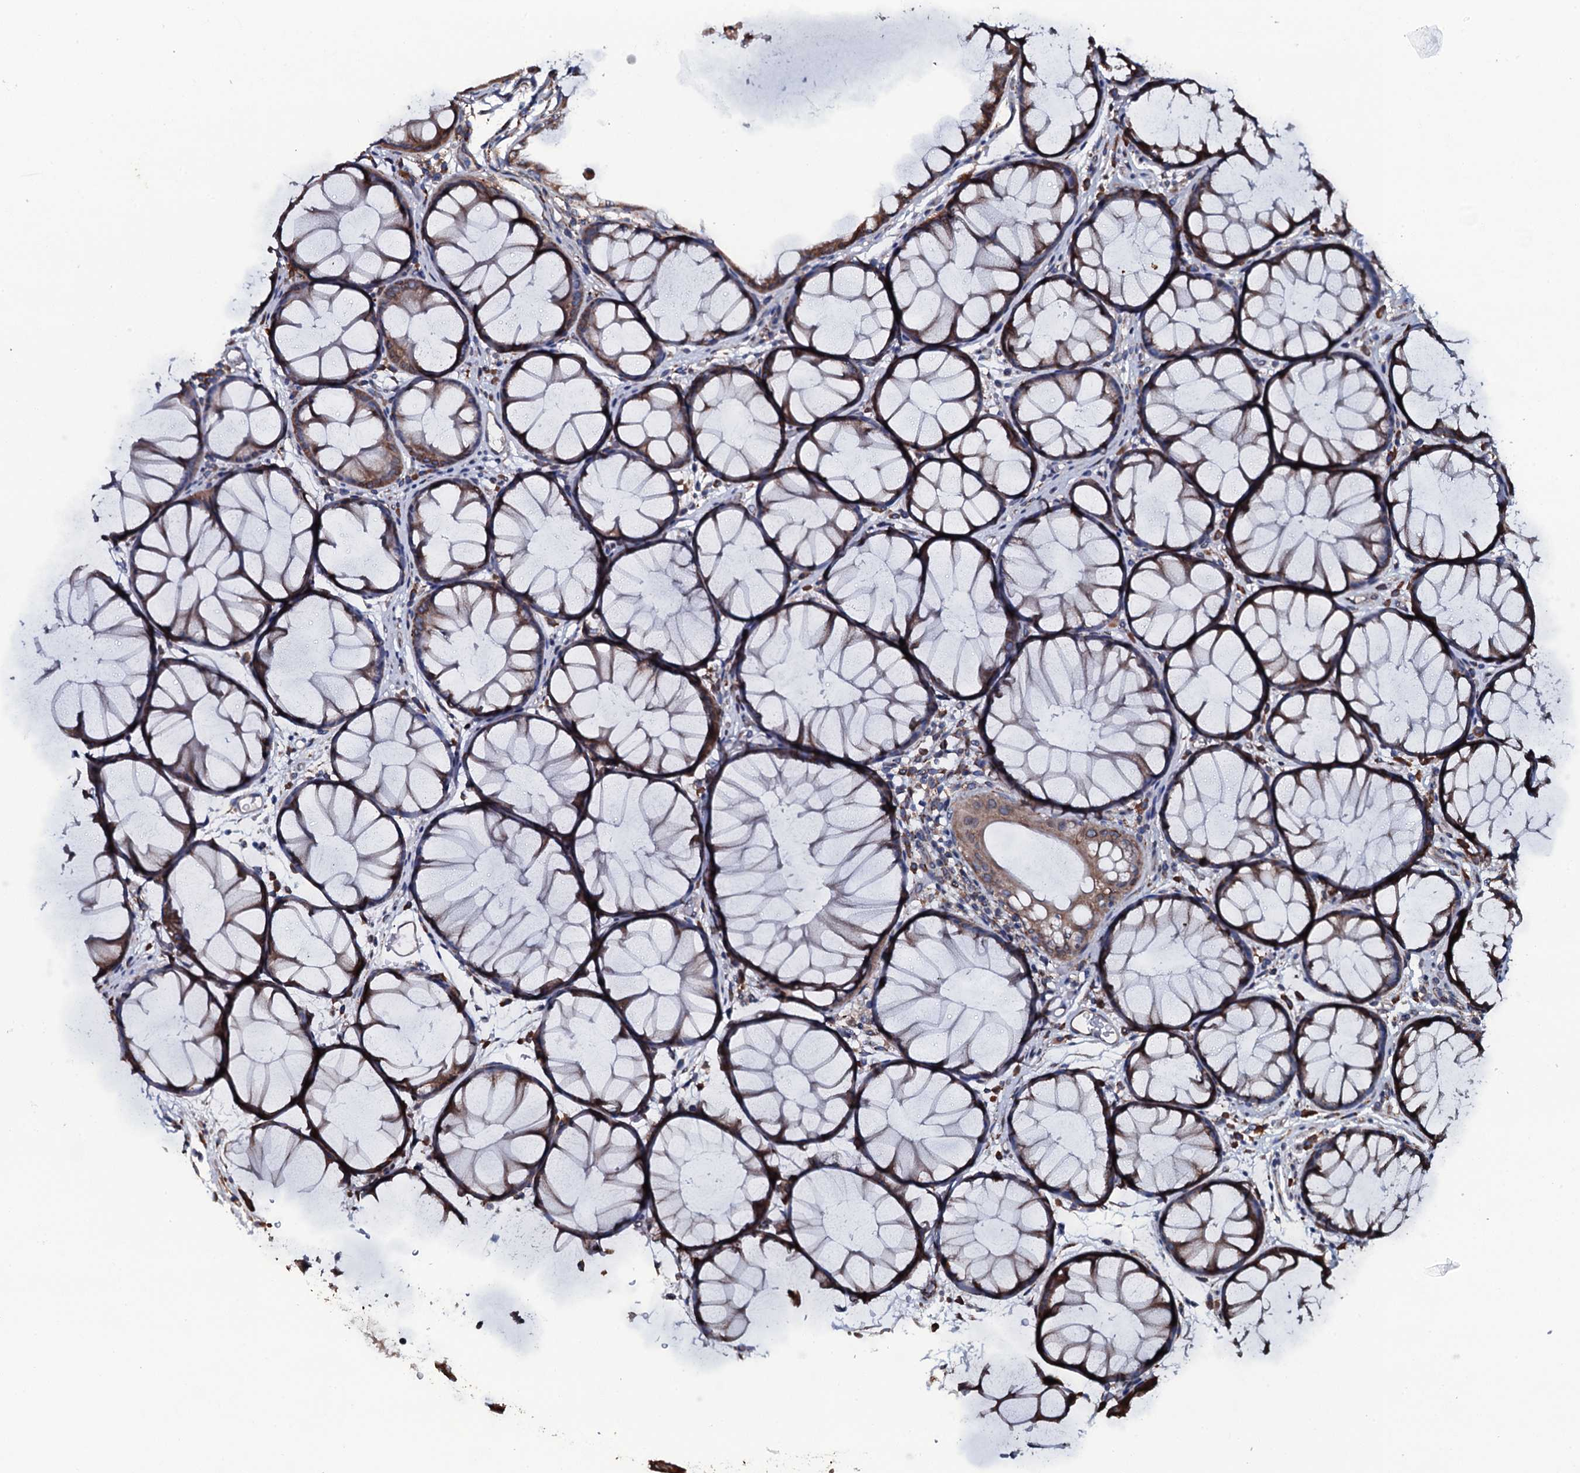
{"staining": {"intensity": "moderate", "quantity": ">75%", "location": "cytoplasmic/membranous"}, "tissue": "colon", "cell_type": "Glandular cells", "image_type": "normal", "snomed": [{"axis": "morphology", "description": "Normal tissue, NOS"}, {"axis": "topography", "description": "Colon"}], "caption": "Immunohistochemistry staining of benign colon, which reveals medium levels of moderate cytoplasmic/membranous expression in about >75% of glandular cells indicating moderate cytoplasmic/membranous protein staining. The staining was performed using DAB (3,3'-diaminobenzidine) (brown) for protein detection and nuclei were counterstained in hematoxylin (blue).", "gene": "RAB12", "patient": {"sex": "female", "age": 82}}